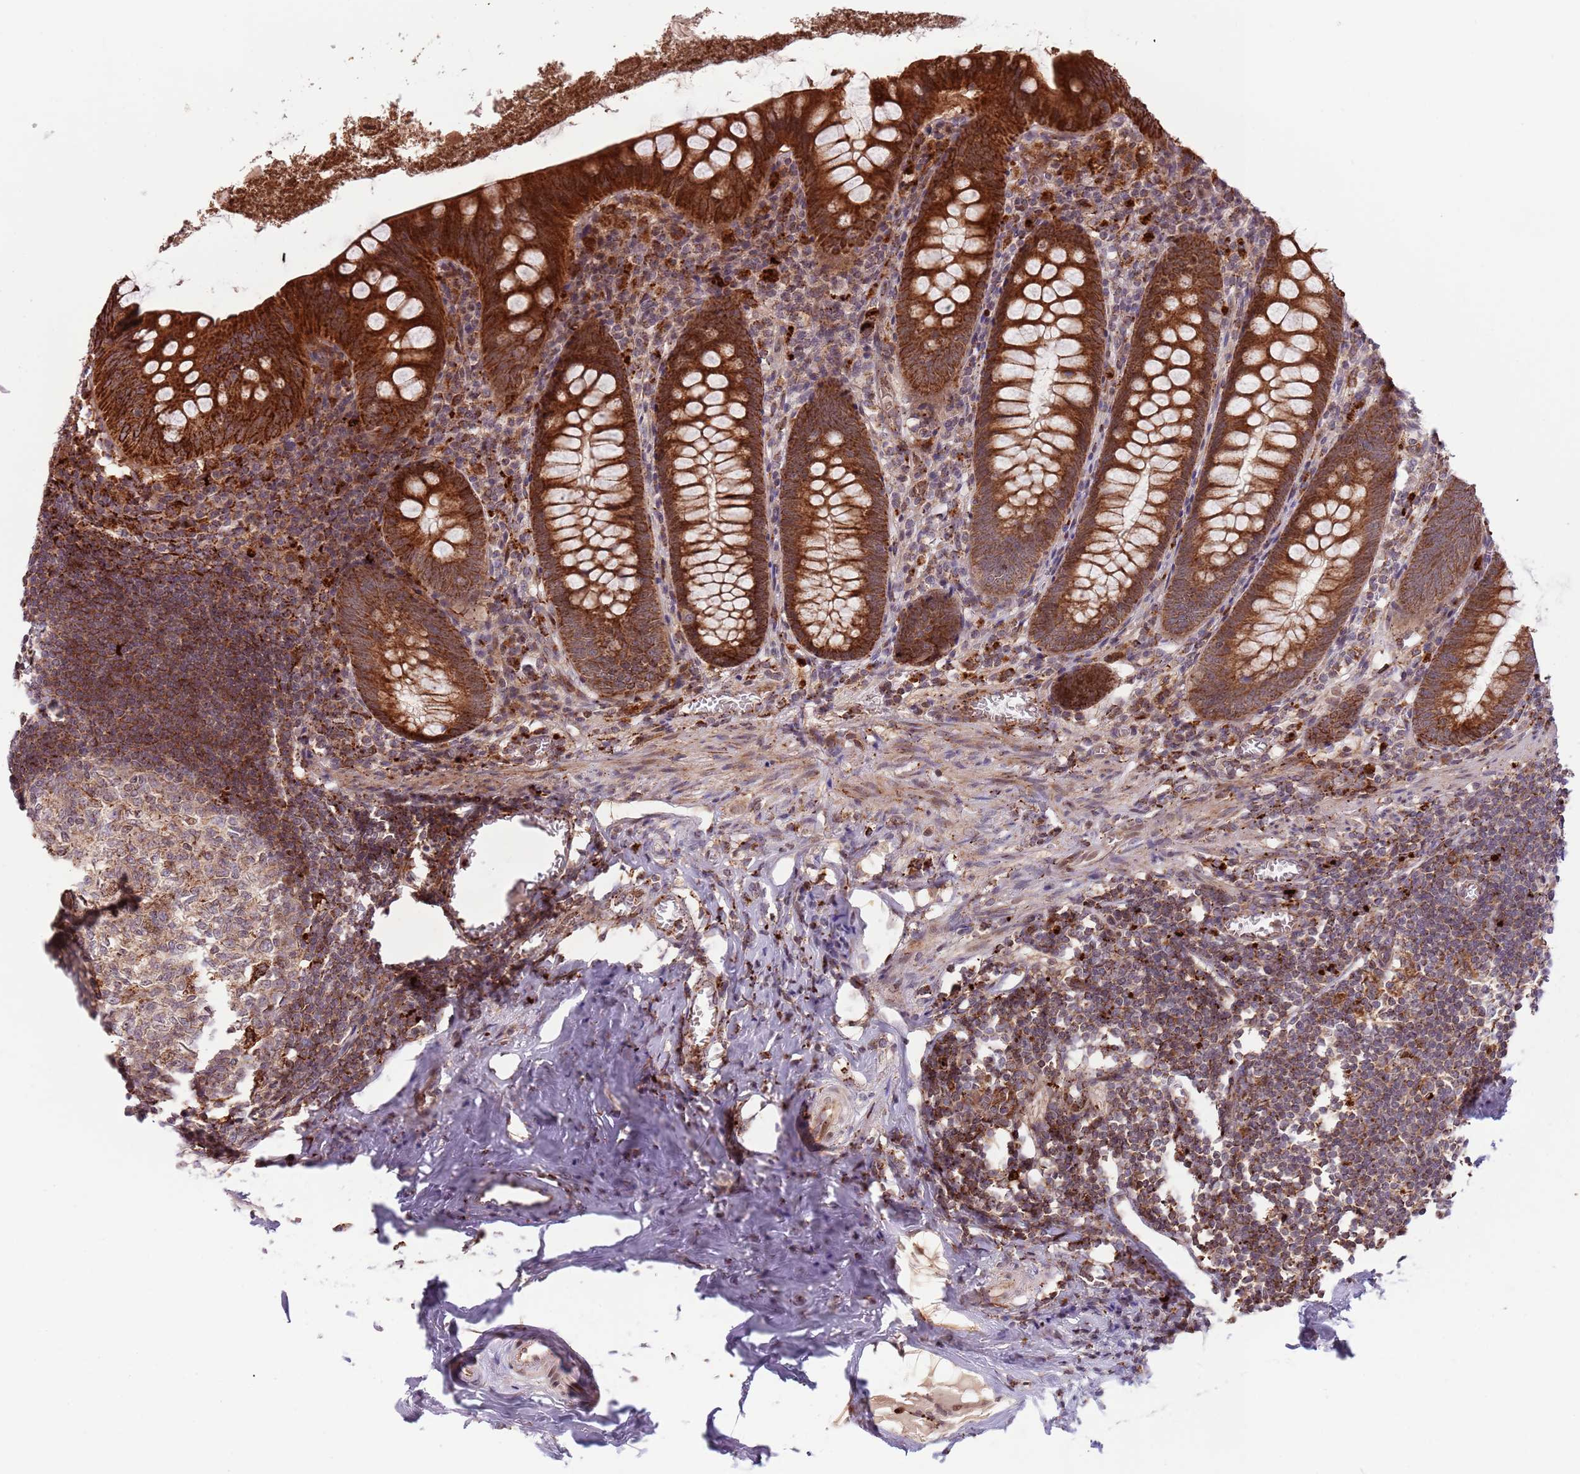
{"staining": {"intensity": "strong", "quantity": ">75%", "location": "cytoplasmic/membranous"}, "tissue": "appendix", "cell_type": "Glandular cells", "image_type": "normal", "snomed": [{"axis": "morphology", "description": "Normal tissue, NOS"}, {"axis": "topography", "description": "Appendix"}], "caption": "Glandular cells exhibit high levels of strong cytoplasmic/membranous staining in about >75% of cells in normal human appendix.", "gene": "ULK3", "patient": {"sex": "female", "age": 51}}